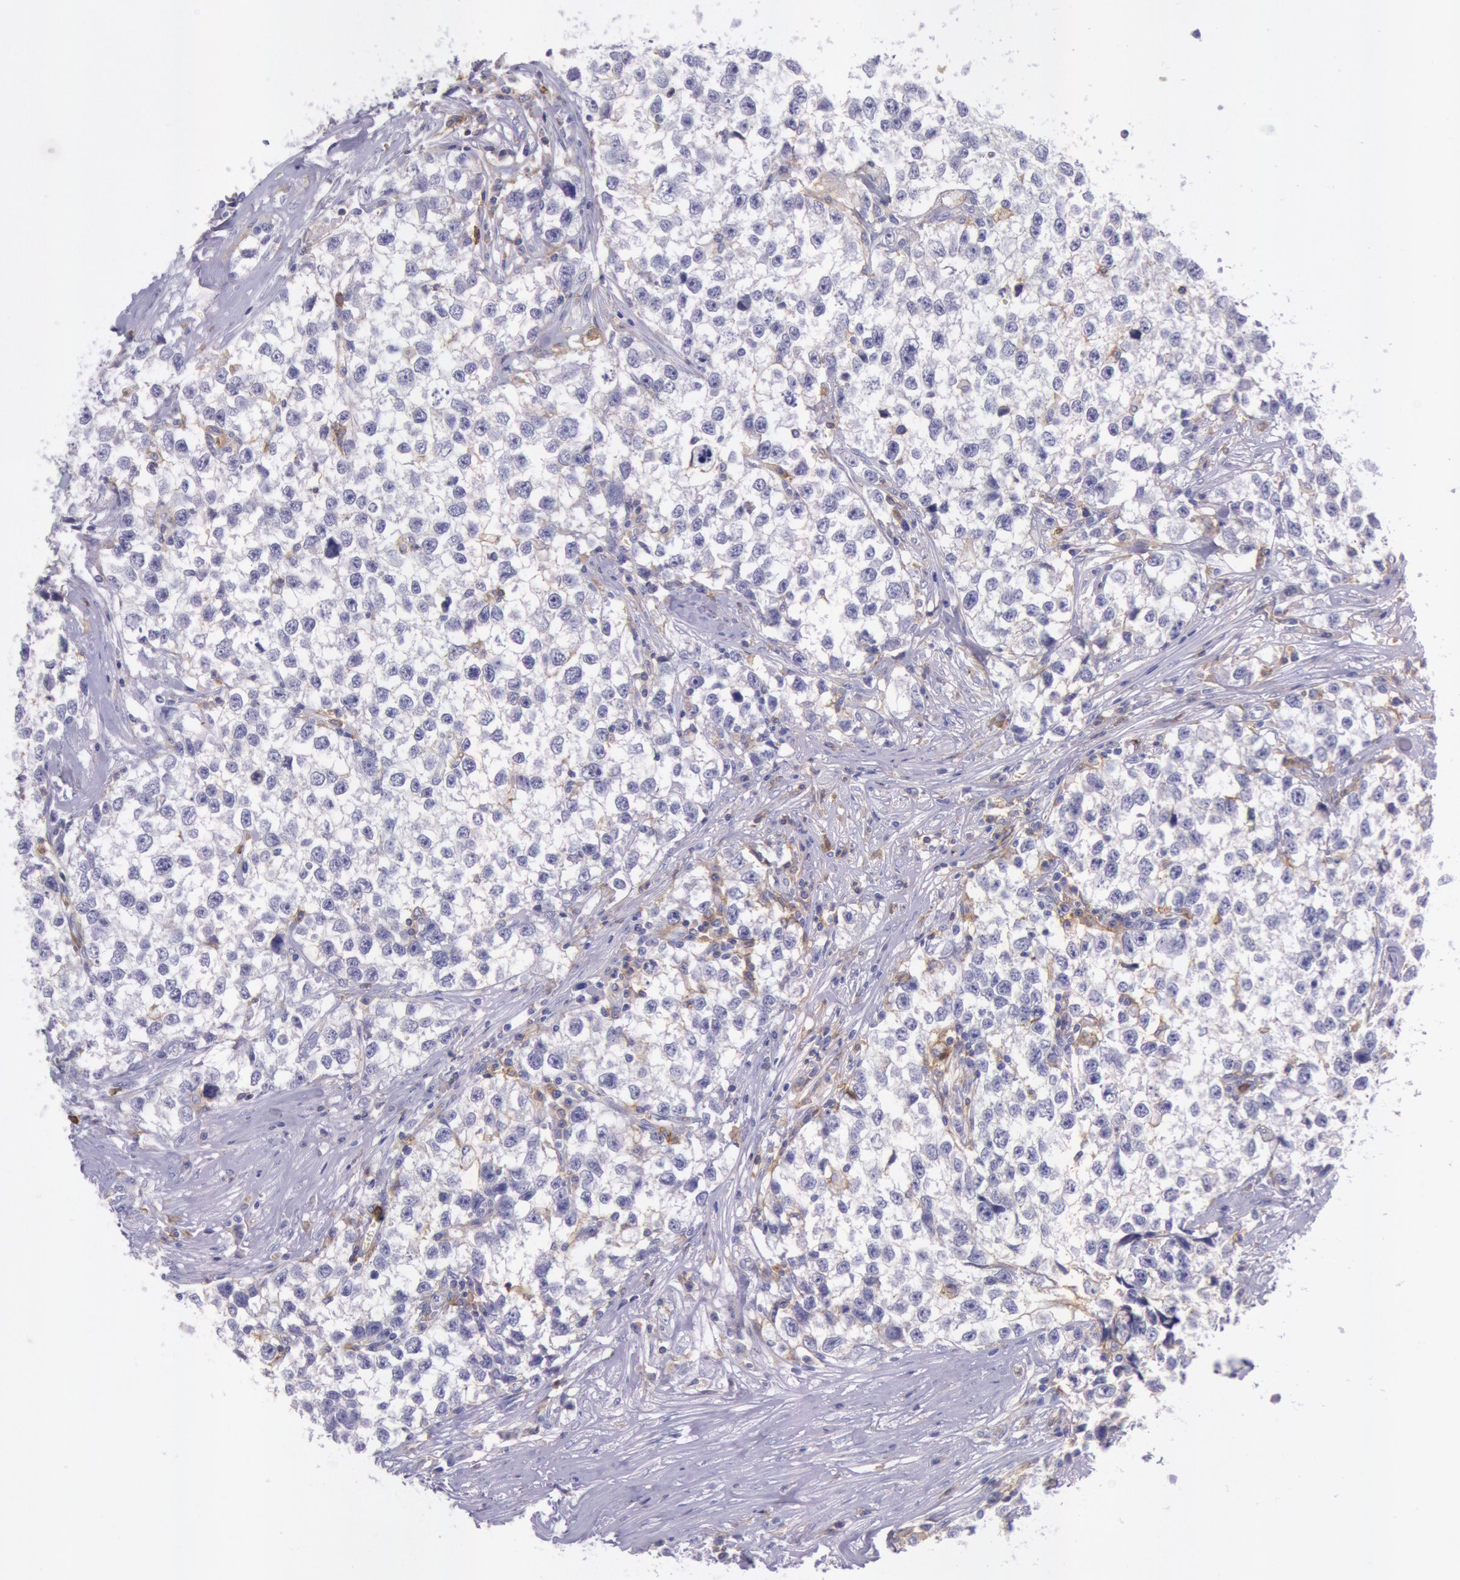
{"staining": {"intensity": "negative", "quantity": "none", "location": "none"}, "tissue": "testis cancer", "cell_type": "Tumor cells", "image_type": "cancer", "snomed": [{"axis": "morphology", "description": "Seminoma, NOS"}, {"axis": "morphology", "description": "Carcinoma, Embryonal, NOS"}, {"axis": "topography", "description": "Testis"}], "caption": "Immunohistochemistry (IHC) histopathology image of neoplastic tissue: human embryonal carcinoma (testis) stained with DAB reveals no significant protein expression in tumor cells.", "gene": "LYN", "patient": {"sex": "male", "age": 30}}